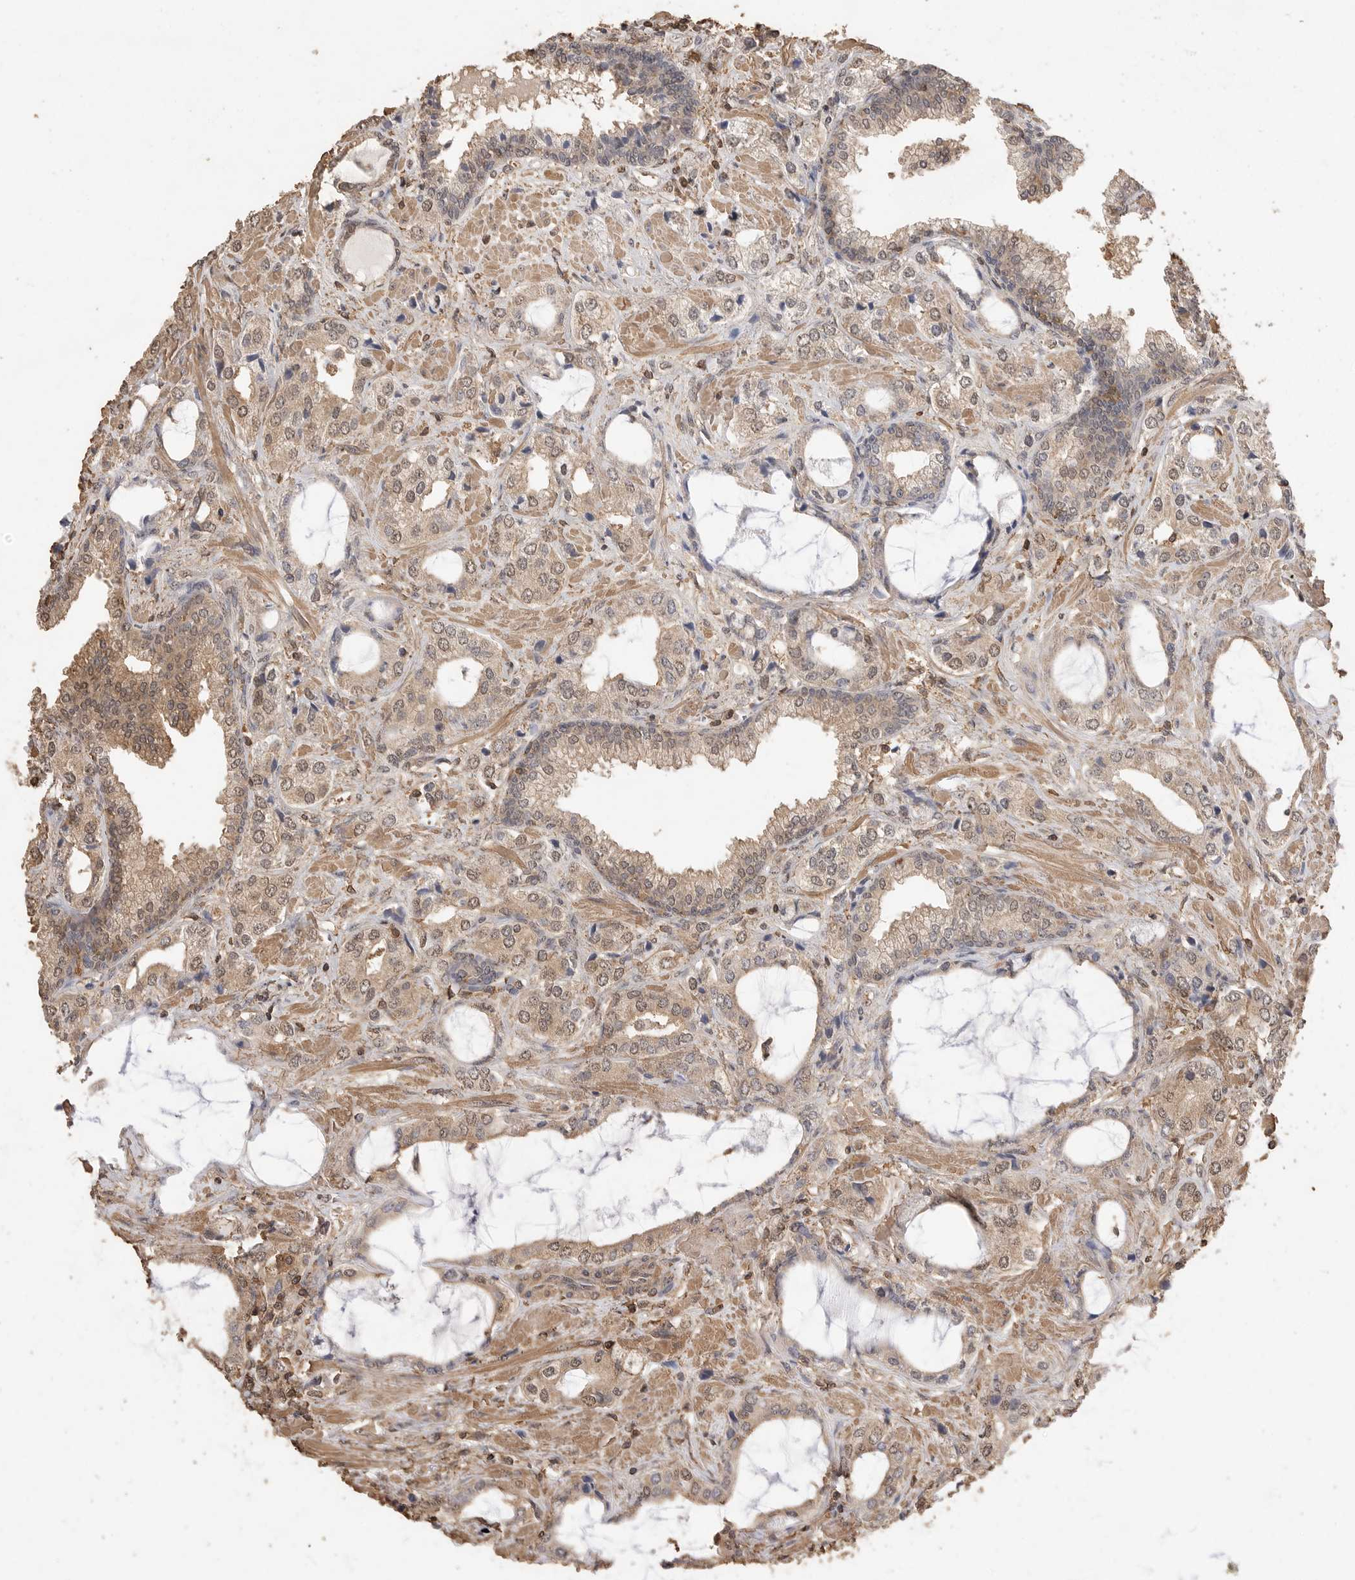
{"staining": {"intensity": "weak", "quantity": ">75%", "location": "nuclear"}, "tissue": "prostate cancer", "cell_type": "Tumor cells", "image_type": "cancer", "snomed": [{"axis": "morphology", "description": "Adenocarcinoma, High grade"}, {"axis": "topography", "description": "Prostate"}], "caption": "Weak nuclear protein expression is seen in approximately >75% of tumor cells in prostate cancer (high-grade adenocarcinoma). The protein is stained brown, and the nuclei are stained in blue (DAB (3,3'-diaminobenzidine) IHC with brightfield microscopy, high magnification).", "gene": "MAP2K1", "patient": {"sex": "male", "age": 66}}